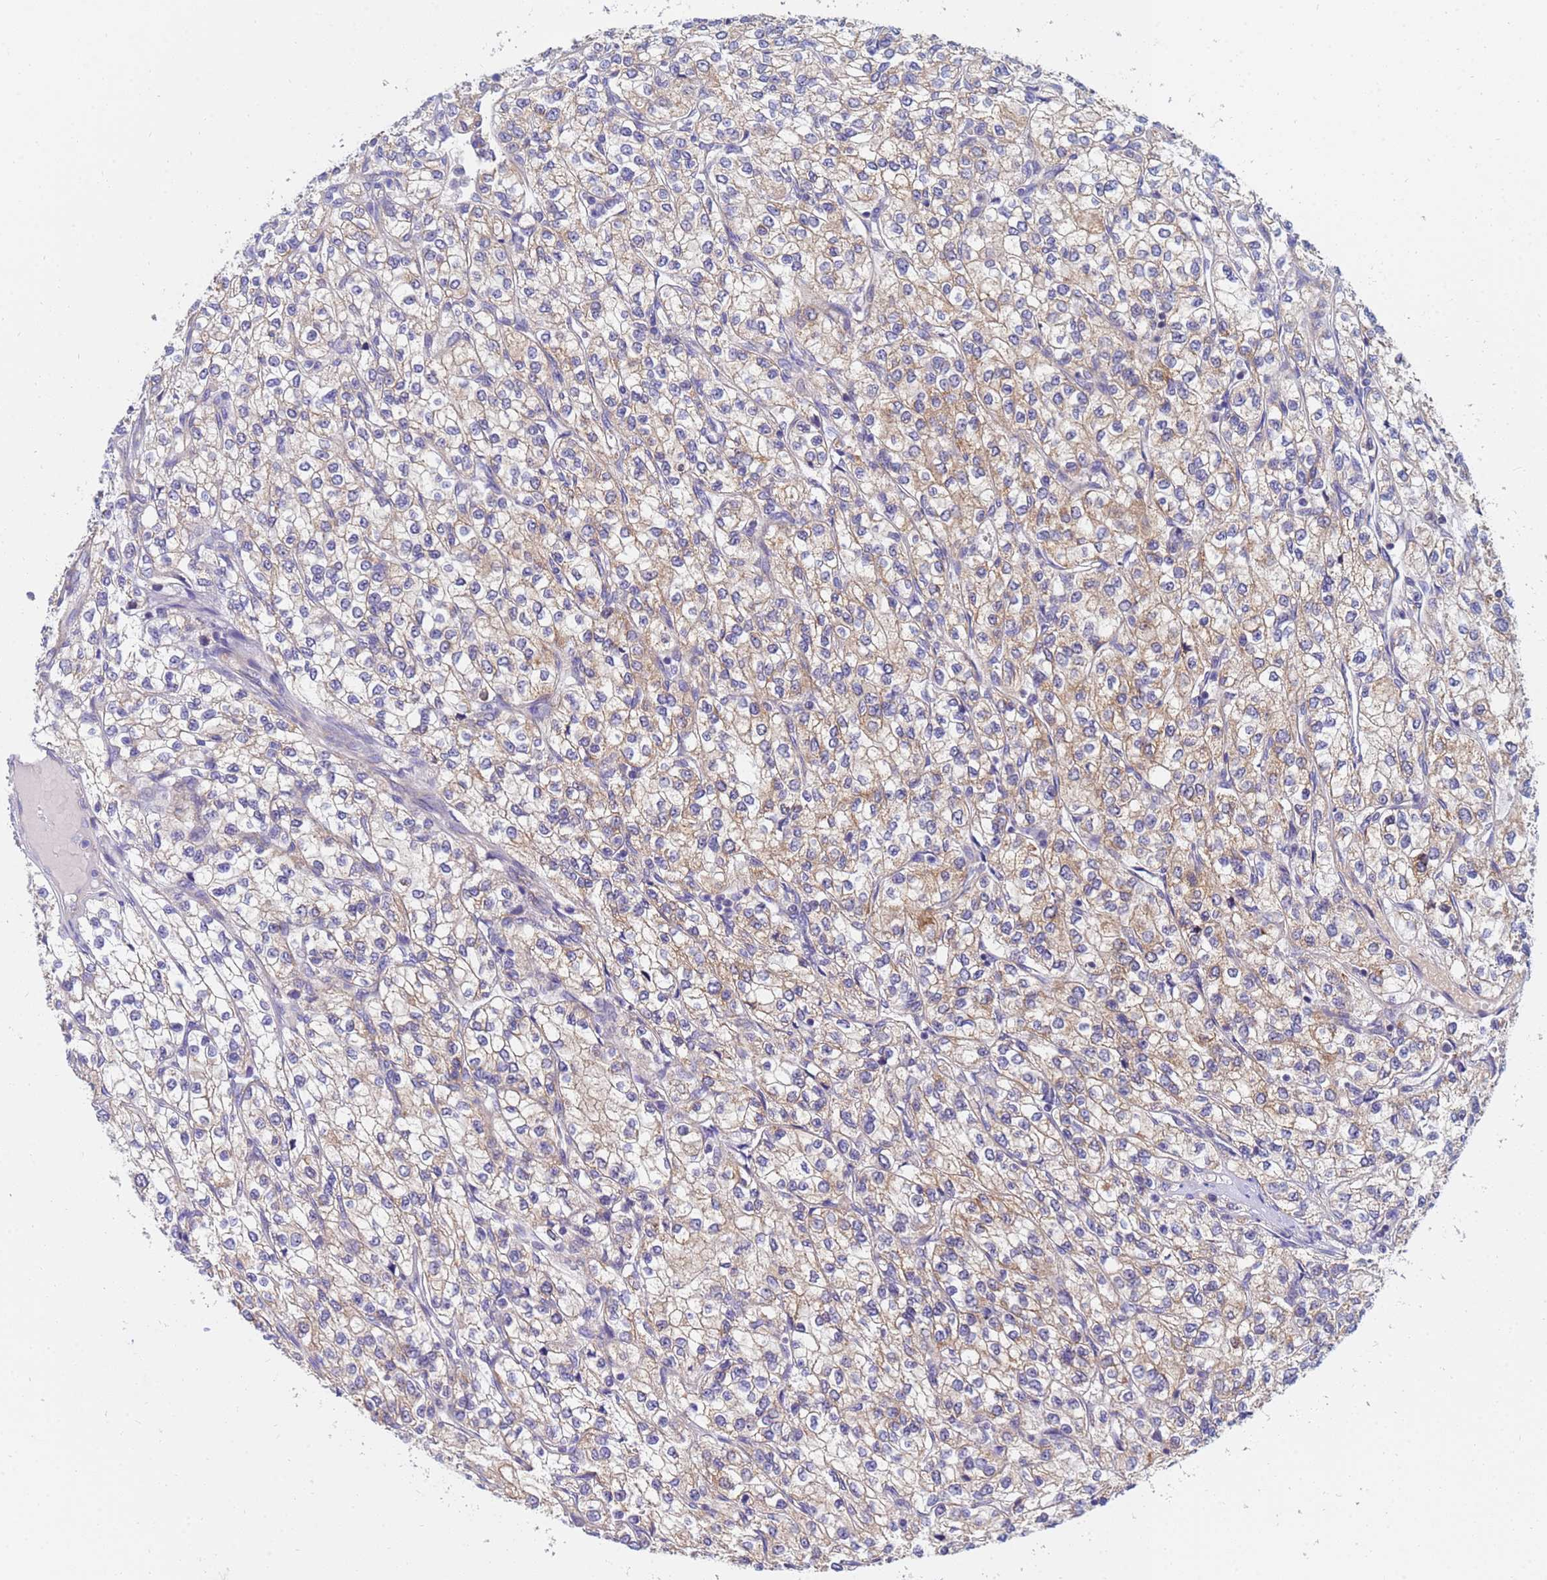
{"staining": {"intensity": "weak", "quantity": ">75%", "location": "cytoplasmic/membranous"}, "tissue": "renal cancer", "cell_type": "Tumor cells", "image_type": "cancer", "snomed": [{"axis": "morphology", "description": "Adenocarcinoma, NOS"}, {"axis": "topography", "description": "Kidney"}], "caption": "Human renal cancer (adenocarcinoma) stained for a protein (brown) reveals weak cytoplasmic/membranous positive positivity in approximately >75% of tumor cells.", "gene": "SDR39U1", "patient": {"sex": "male", "age": 80}}